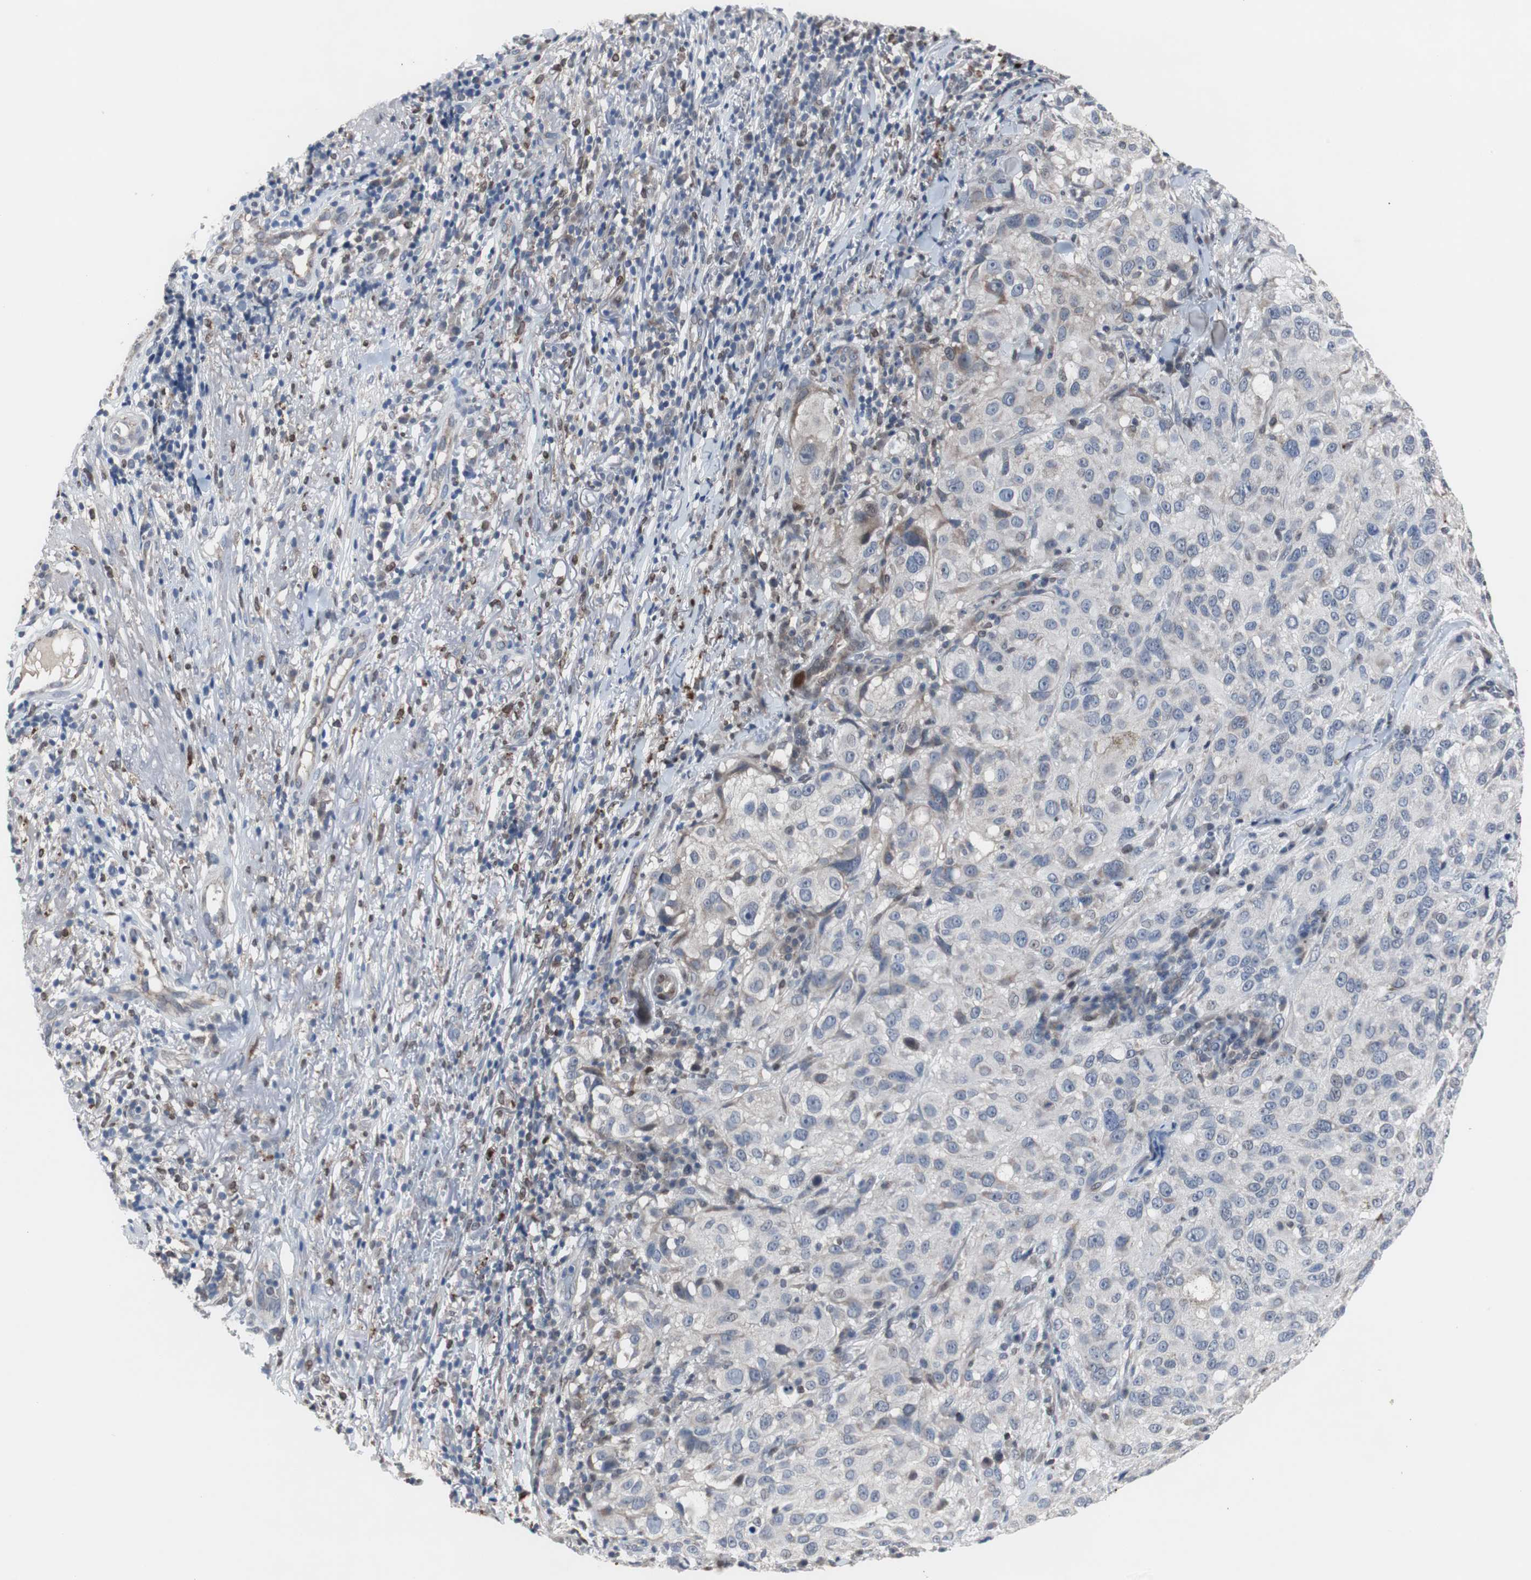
{"staining": {"intensity": "negative", "quantity": "none", "location": "none"}, "tissue": "melanoma", "cell_type": "Tumor cells", "image_type": "cancer", "snomed": [{"axis": "morphology", "description": "Necrosis, NOS"}, {"axis": "morphology", "description": "Malignant melanoma, NOS"}, {"axis": "topography", "description": "Skin"}], "caption": "Immunohistochemistry micrograph of neoplastic tissue: melanoma stained with DAB (3,3'-diaminobenzidine) displays no significant protein positivity in tumor cells. (Brightfield microscopy of DAB (3,3'-diaminobenzidine) IHC at high magnification).", "gene": "RBM47", "patient": {"sex": "female", "age": 87}}